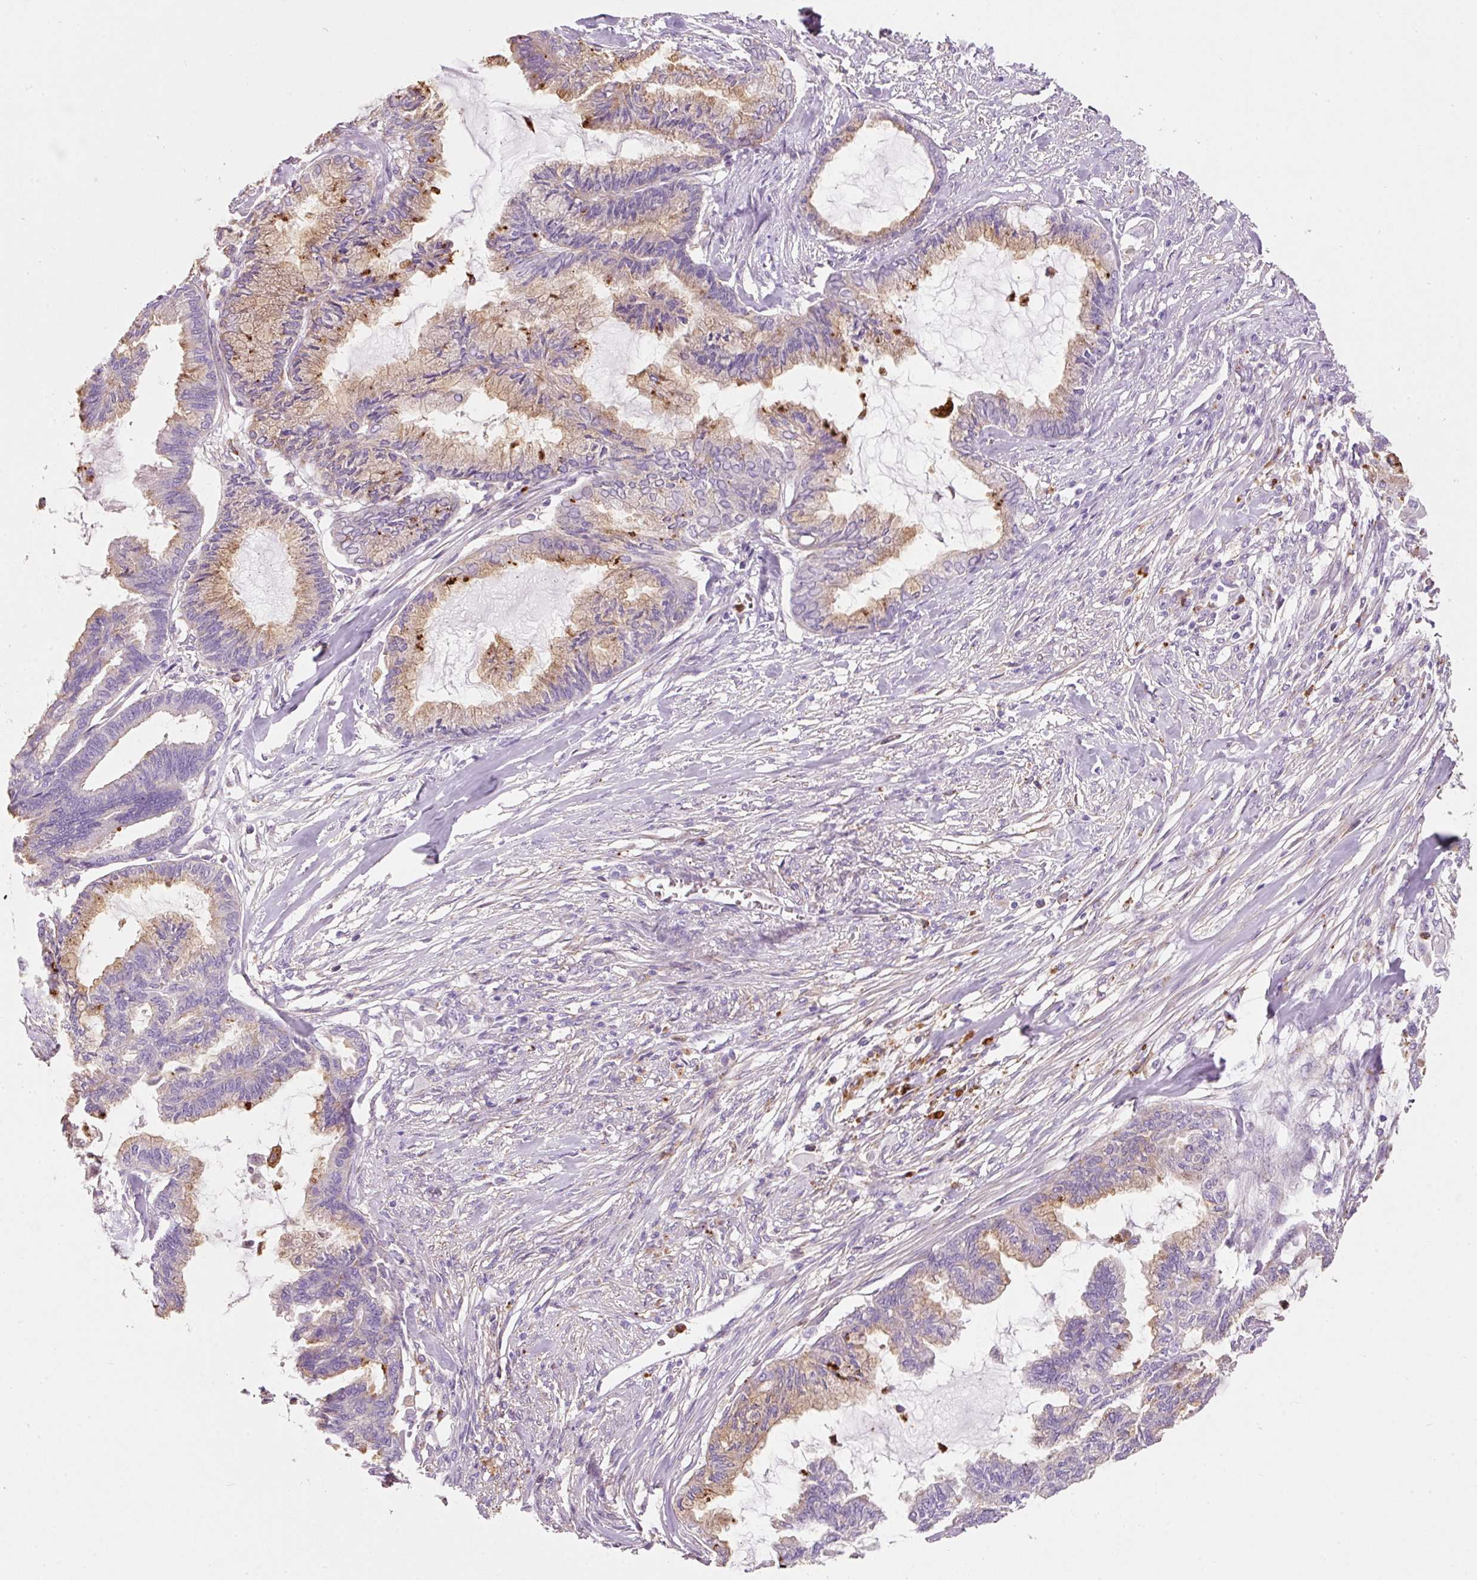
{"staining": {"intensity": "moderate", "quantity": "25%-75%", "location": "cytoplasmic/membranous"}, "tissue": "endometrial cancer", "cell_type": "Tumor cells", "image_type": "cancer", "snomed": [{"axis": "morphology", "description": "Adenocarcinoma, NOS"}, {"axis": "topography", "description": "Endometrium"}], "caption": "The image reveals a brown stain indicating the presence of a protein in the cytoplasmic/membranous of tumor cells in adenocarcinoma (endometrial). (IHC, brightfield microscopy, high magnification).", "gene": "TMC8", "patient": {"sex": "female", "age": 86}}